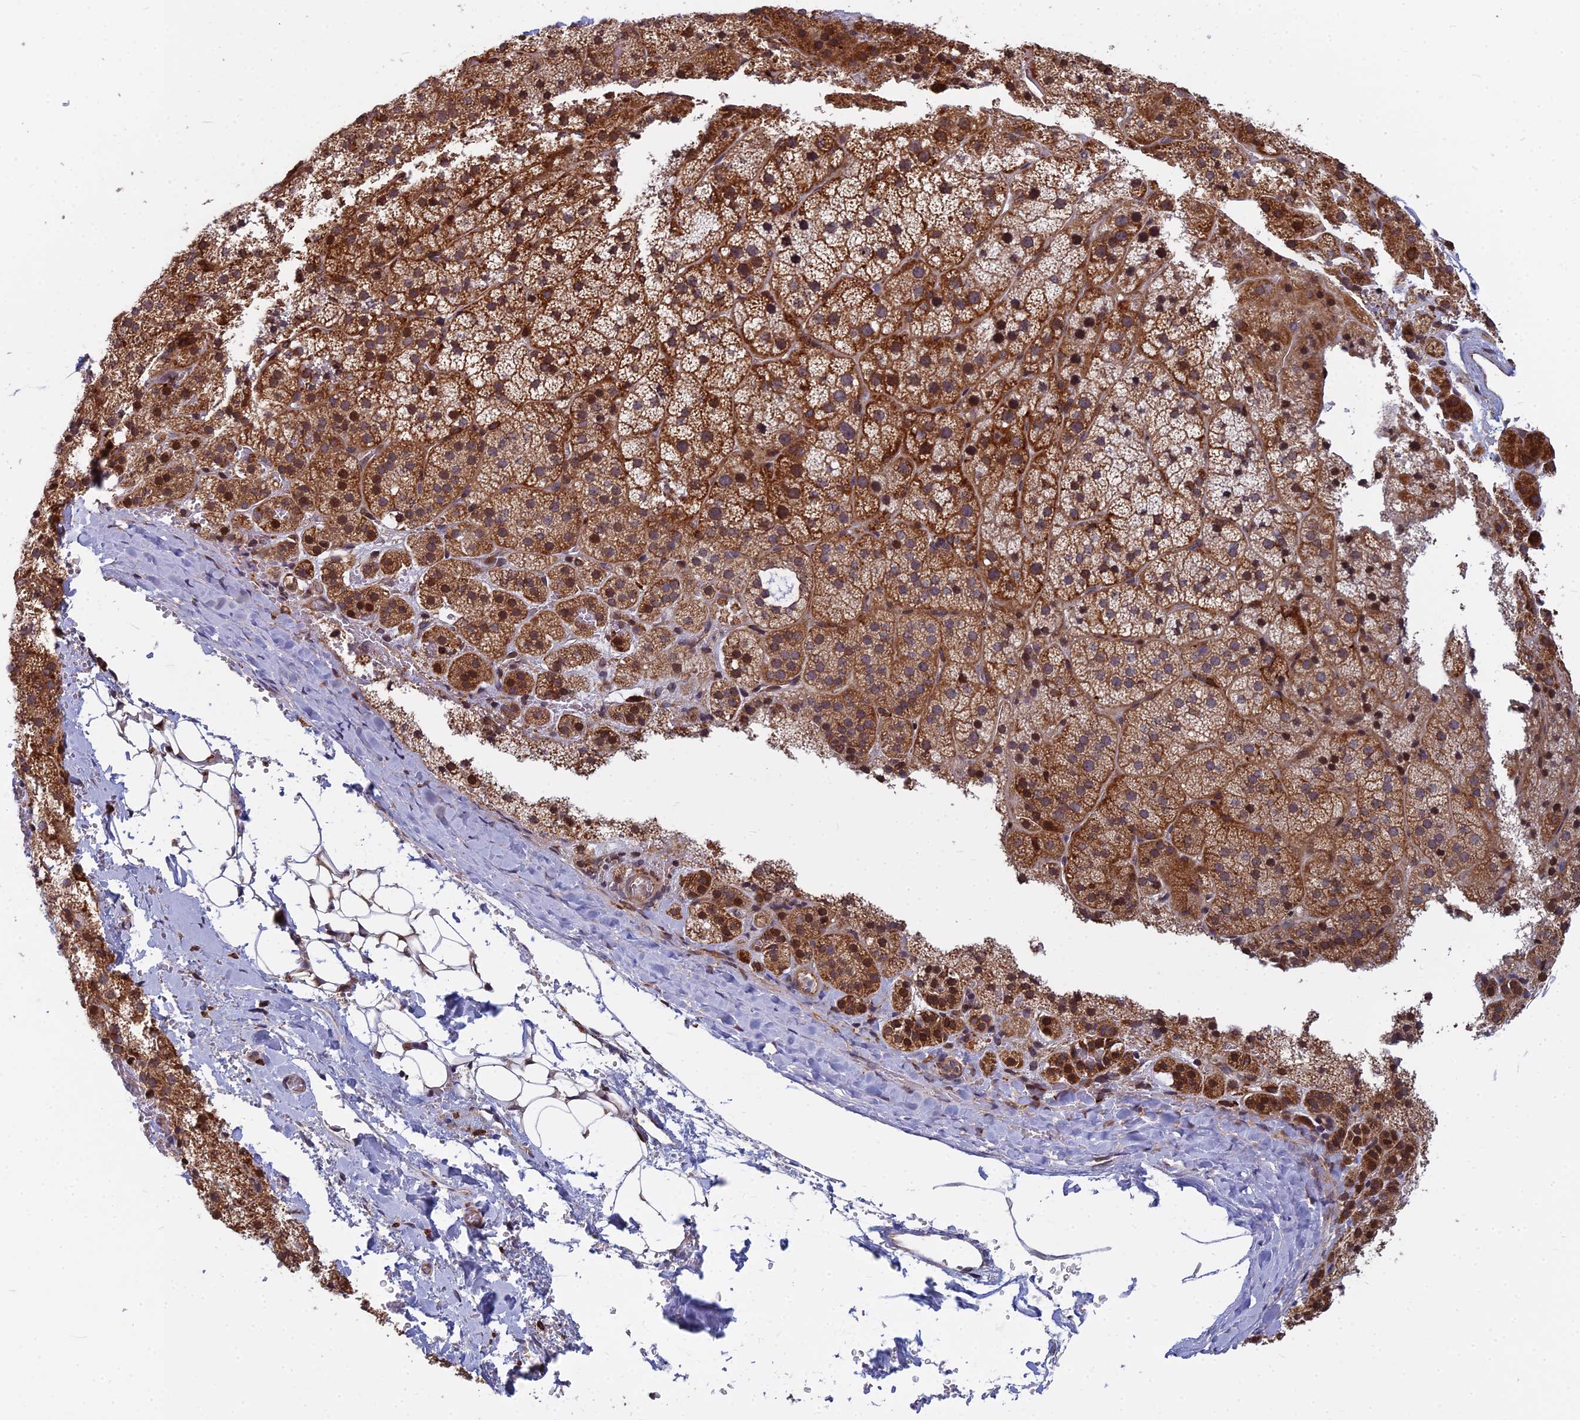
{"staining": {"intensity": "strong", "quantity": "25%-75%", "location": "cytoplasmic/membranous,nuclear"}, "tissue": "adrenal gland", "cell_type": "Glandular cells", "image_type": "normal", "snomed": [{"axis": "morphology", "description": "Normal tissue, NOS"}, {"axis": "topography", "description": "Adrenal gland"}], "caption": "IHC micrograph of normal adrenal gland: adrenal gland stained using immunohistochemistry demonstrates high levels of strong protein expression localized specifically in the cytoplasmic/membranous,nuclear of glandular cells, appearing as a cytoplasmic/membranous,nuclear brown color.", "gene": "COMMD2", "patient": {"sex": "female", "age": 44}}